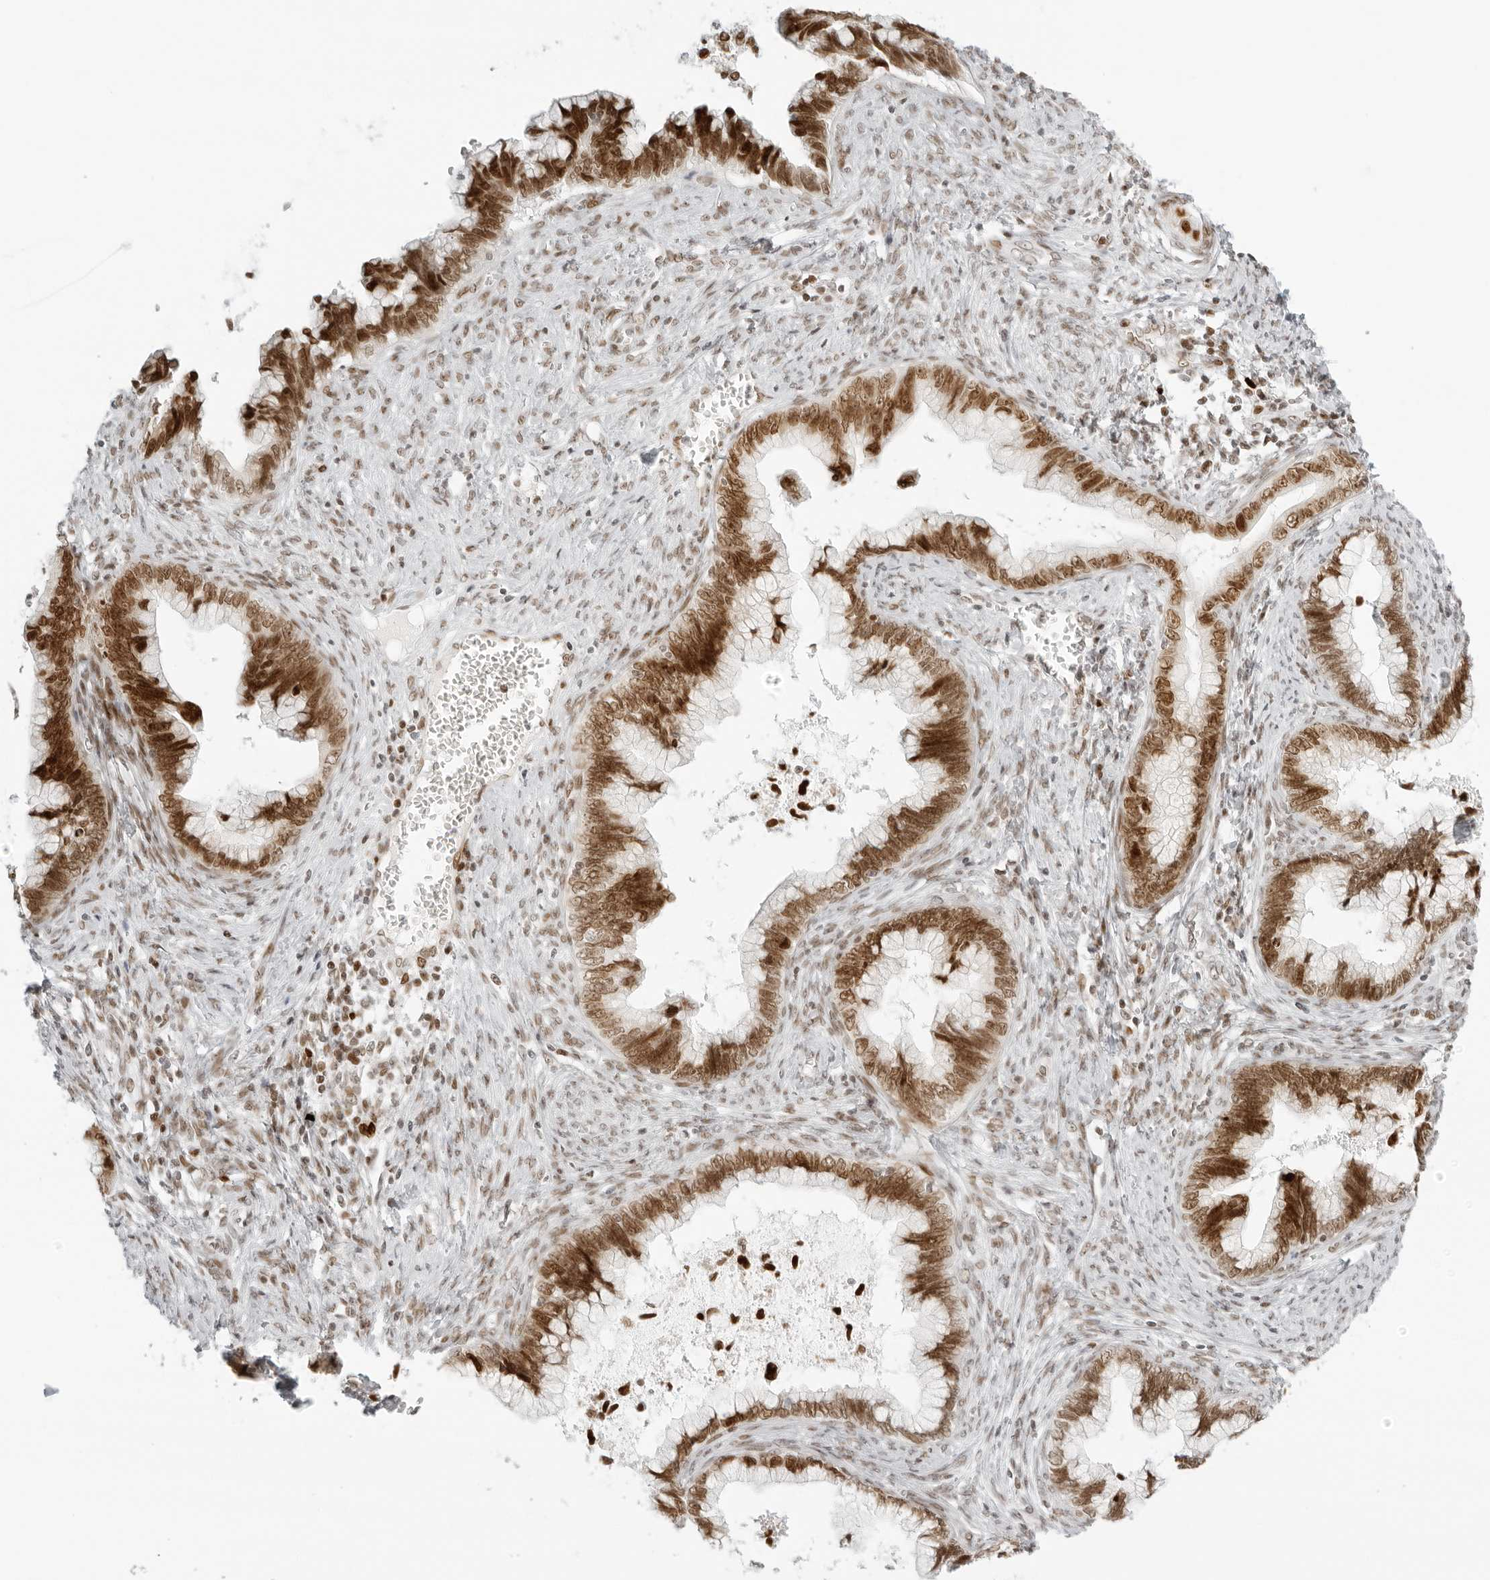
{"staining": {"intensity": "moderate", "quantity": ">75%", "location": "nuclear"}, "tissue": "cervical cancer", "cell_type": "Tumor cells", "image_type": "cancer", "snomed": [{"axis": "morphology", "description": "Adenocarcinoma, NOS"}, {"axis": "topography", "description": "Cervix"}], "caption": "Brown immunohistochemical staining in human adenocarcinoma (cervical) exhibits moderate nuclear expression in approximately >75% of tumor cells. (Brightfield microscopy of DAB IHC at high magnification).", "gene": "RCC1", "patient": {"sex": "female", "age": 44}}